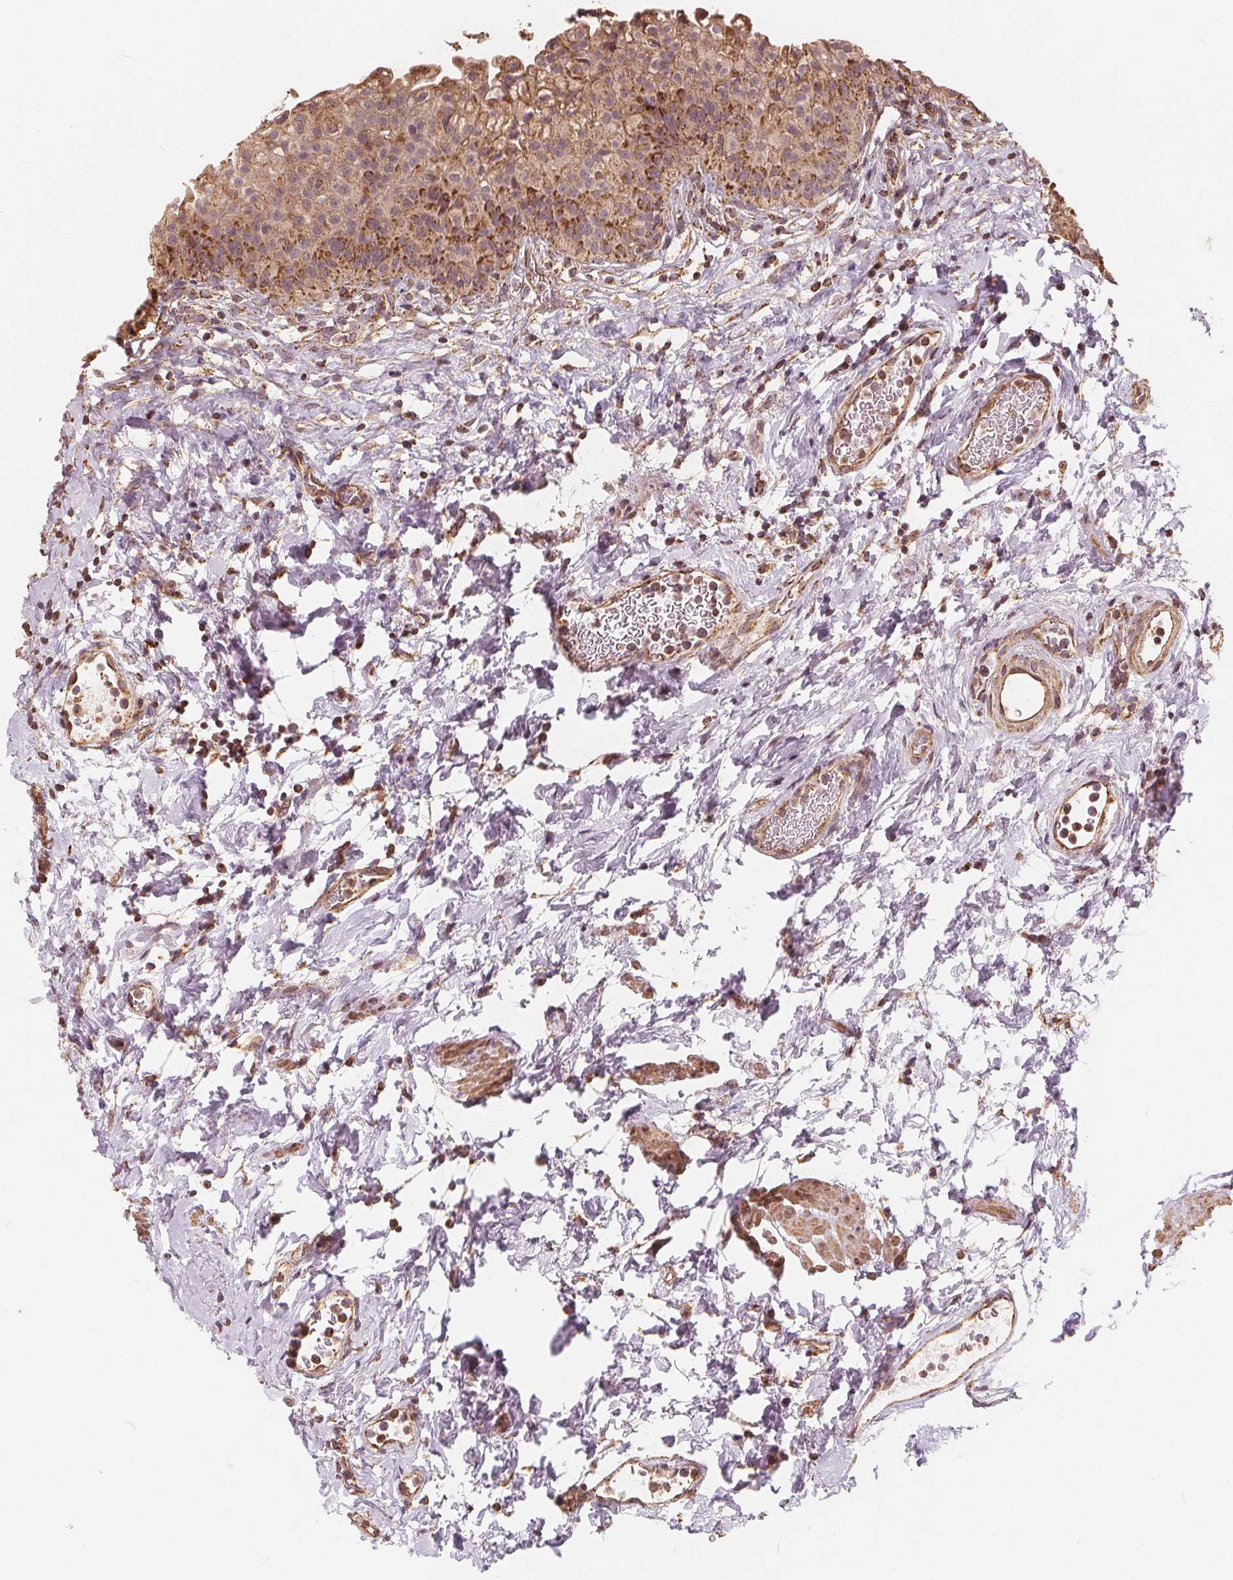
{"staining": {"intensity": "strong", "quantity": "25%-75%", "location": "cytoplasmic/membranous"}, "tissue": "urinary bladder", "cell_type": "Urothelial cells", "image_type": "normal", "snomed": [{"axis": "morphology", "description": "Normal tissue, NOS"}, {"axis": "topography", "description": "Urinary bladder"}], "caption": "This micrograph reveals benign urinary bladder stained with immunohistochemistry (IHC) to label a protein in brown. The cytoplasmic/membranous of urothelial cells show strong positivity for the protein. Nuclei are counter-stained blue.", "gene": "PEX26", "patient": {"sex": "male", "age": 76}}